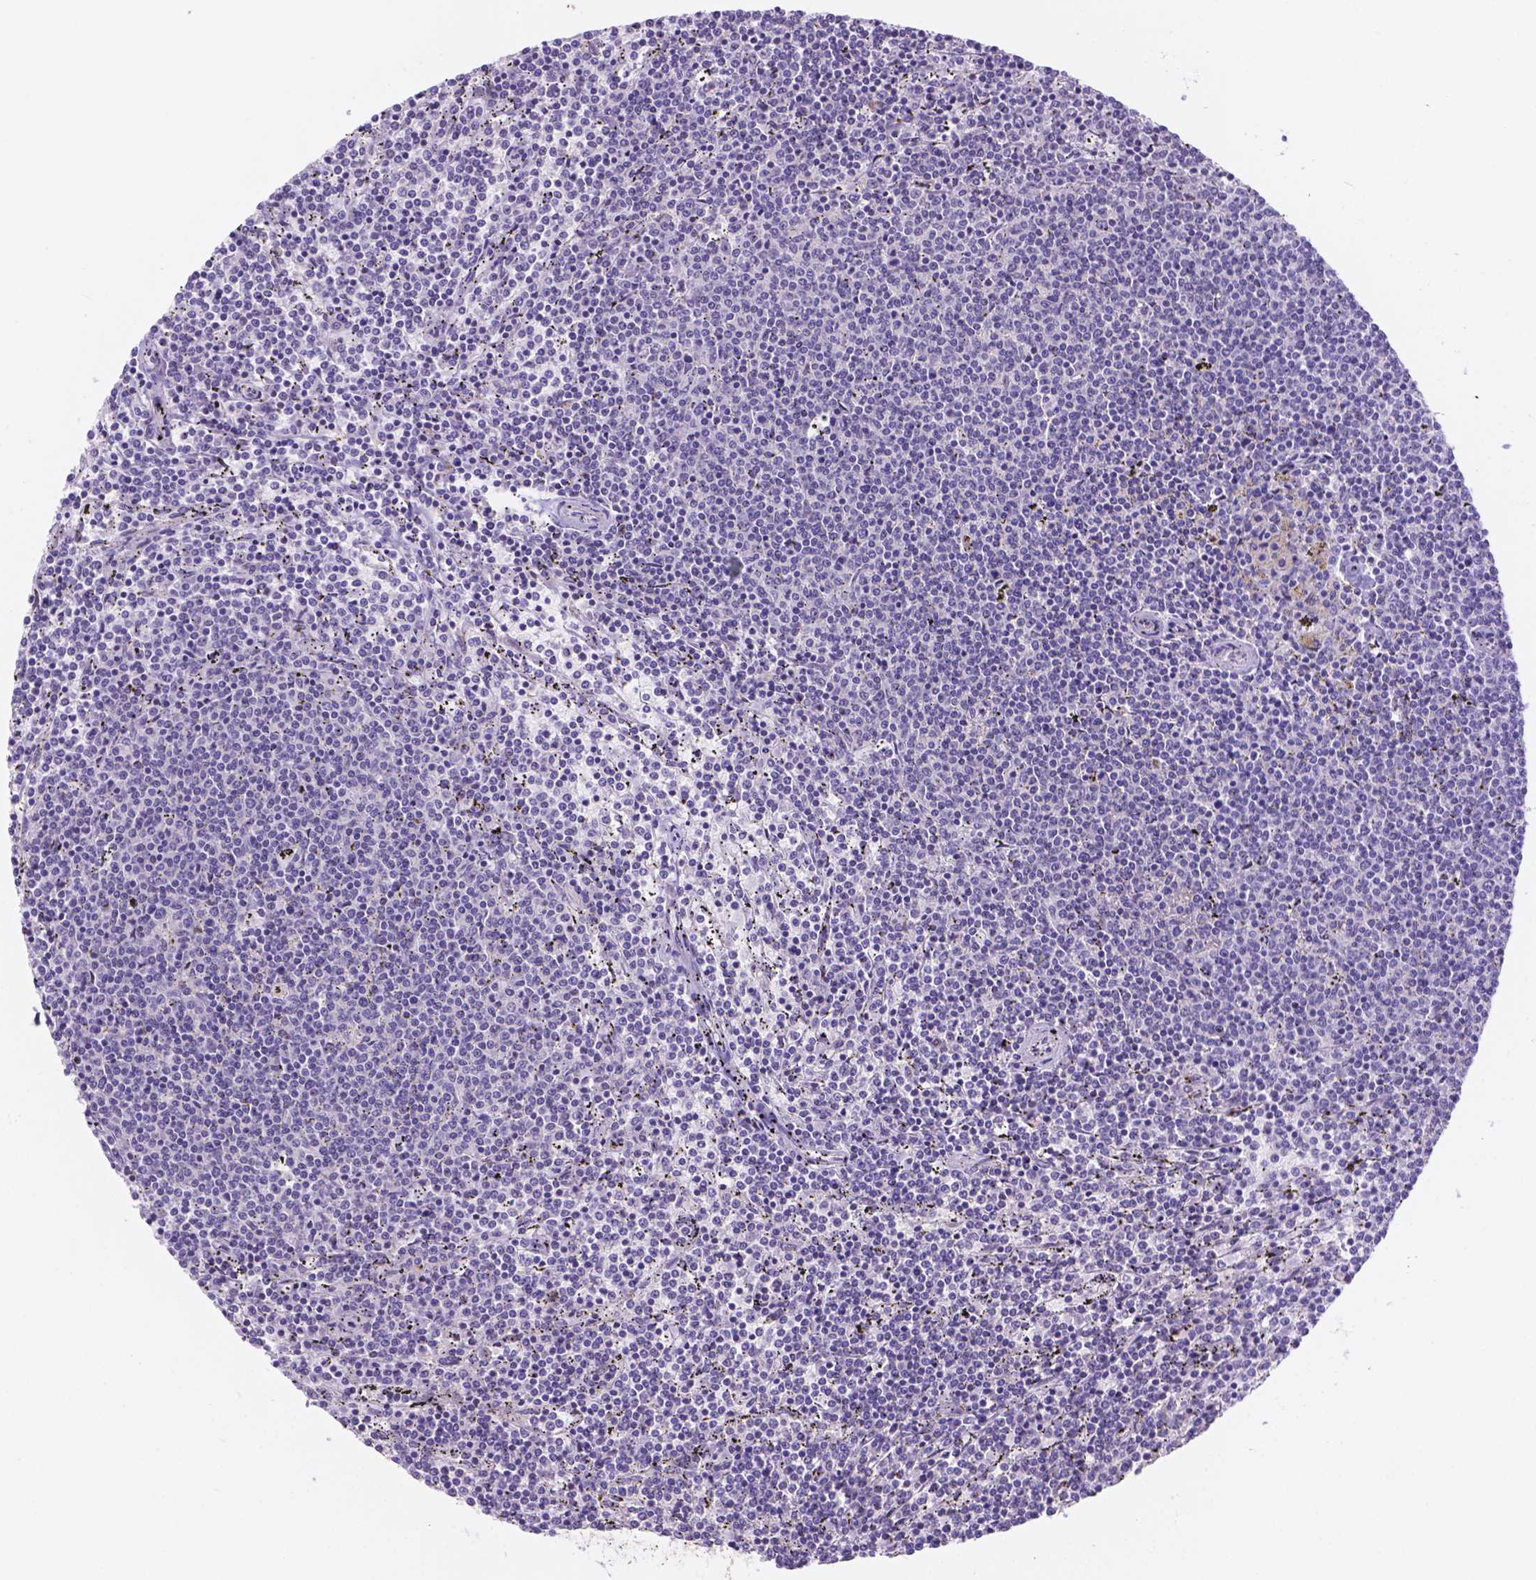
{"staining": {"intensity": "negative", "quantity": "none", "location": "none"}, "tissue": "lymphoma", "cell_type": "Tumor cells", "image_type": "cancer", "snomed": [{"axis": "morphology", "description": "Malignant lymphoma, non-Hodgkin's type, Low grade"}, {"axis": "topography", "description": "Spleen"}], "caption": "A high-resolution histopathology image shows immunohistochemistry staining of low-grade malignant lymphoma, non-Hodgkin's type, which exhibits no significant staining in tumor cells. (IHC, brightfield microscopy, high magnification).", "gene": "DMWD", "patient": {"sex": "female", "age": 50}}